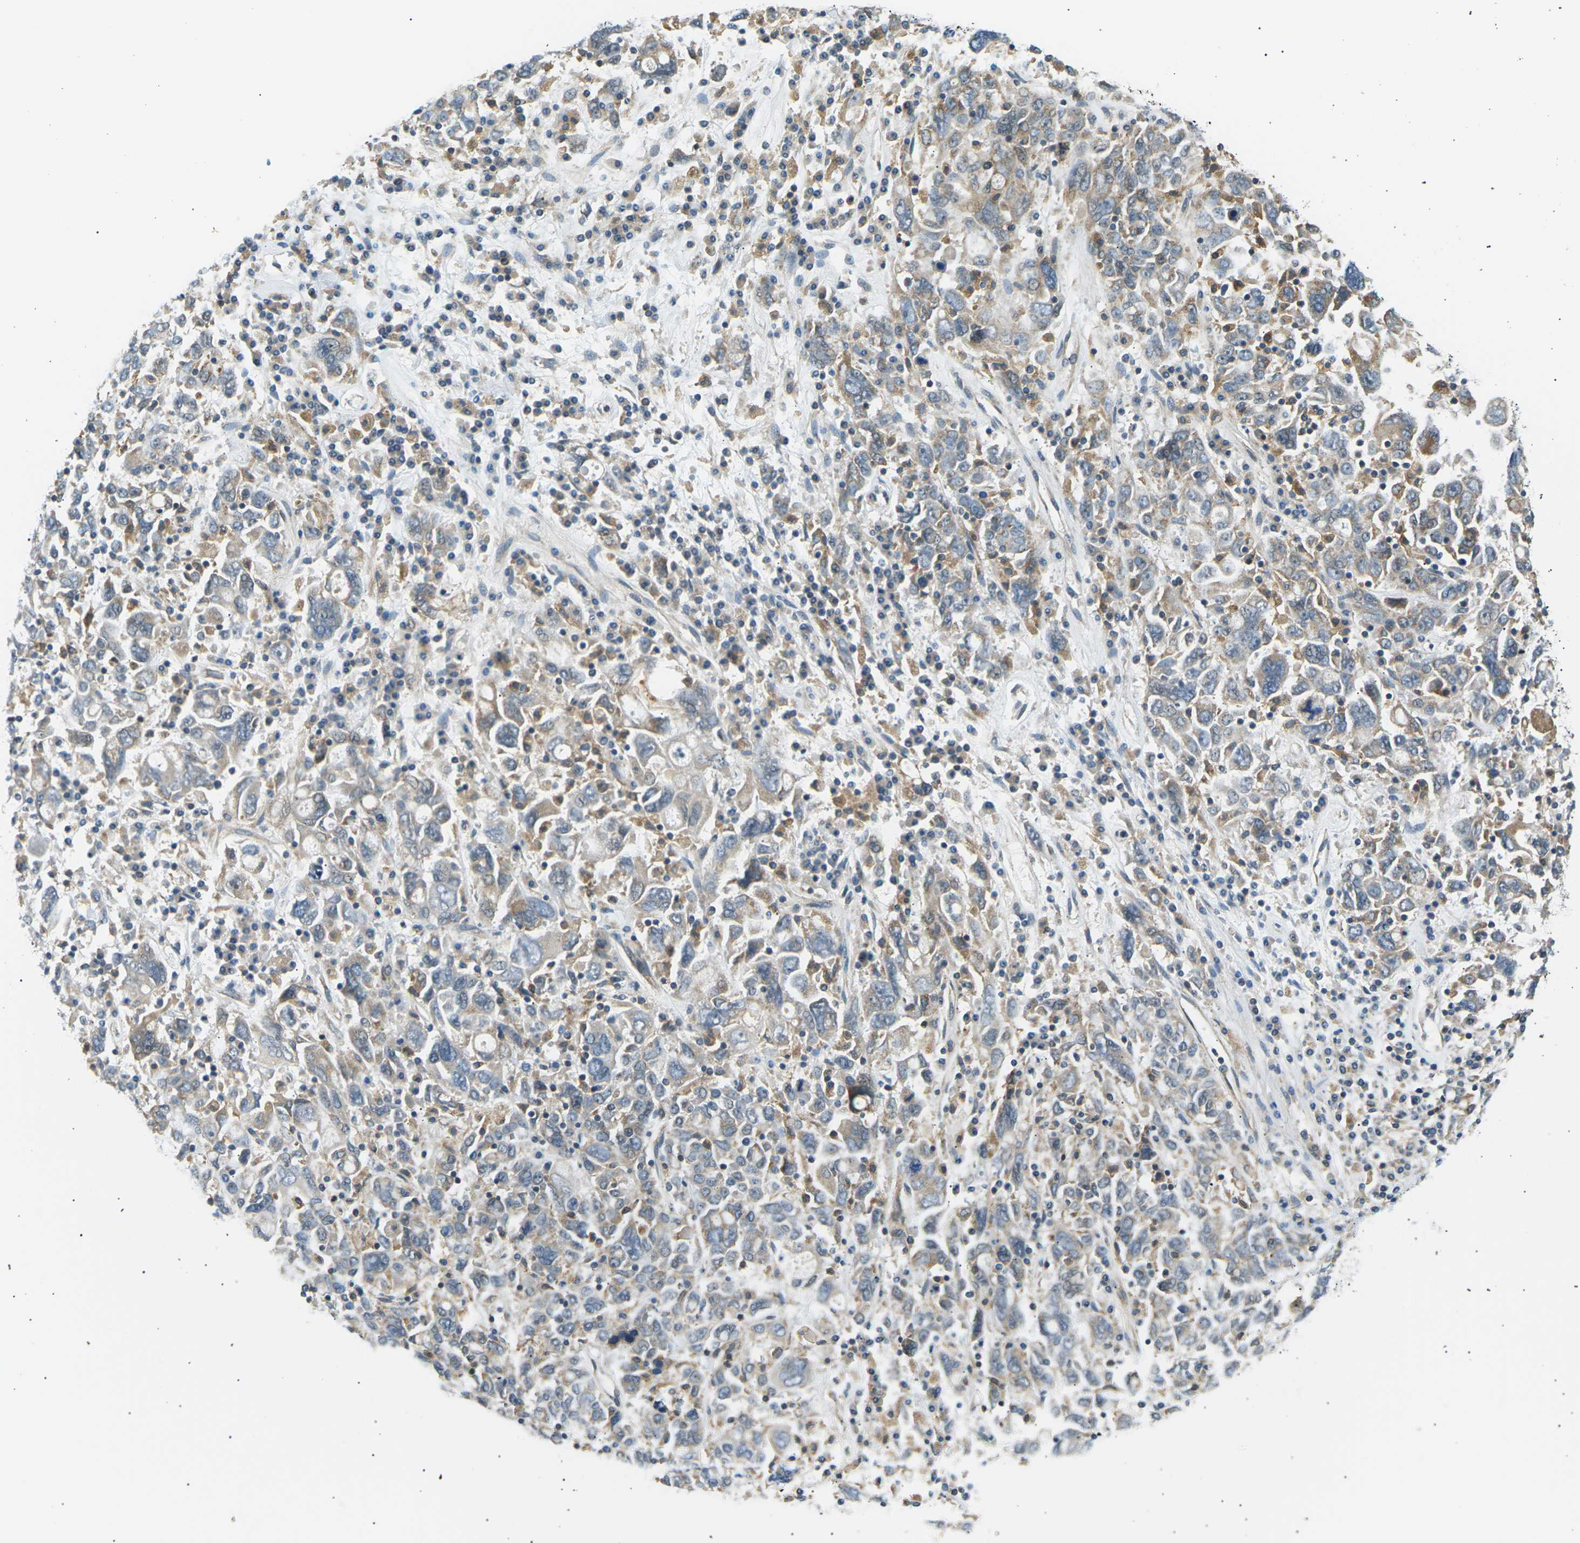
{"staining": {"intensity": "moderate", "quantity": "25%-75%", "location": "cytoplasmic/membranous"}, "tissue": "ovarian cancer", "cell_type": "Tumor cells", "image_type": "cancer", "snomed": [{"axis": "morphology", "description": "Carcinoma, endometroid"}, {"axis": "topography", "description": "Ovary"}], "caption": "Endometroid carcinoma (ovarian) was stained to show a protein in brown. There is medium levels of moderate cytoplasmic/membranous staining in about 25%-75% of tumor cells.", "gene": "TBC1D8", "patient": {"sex": "female", "age": 62}}